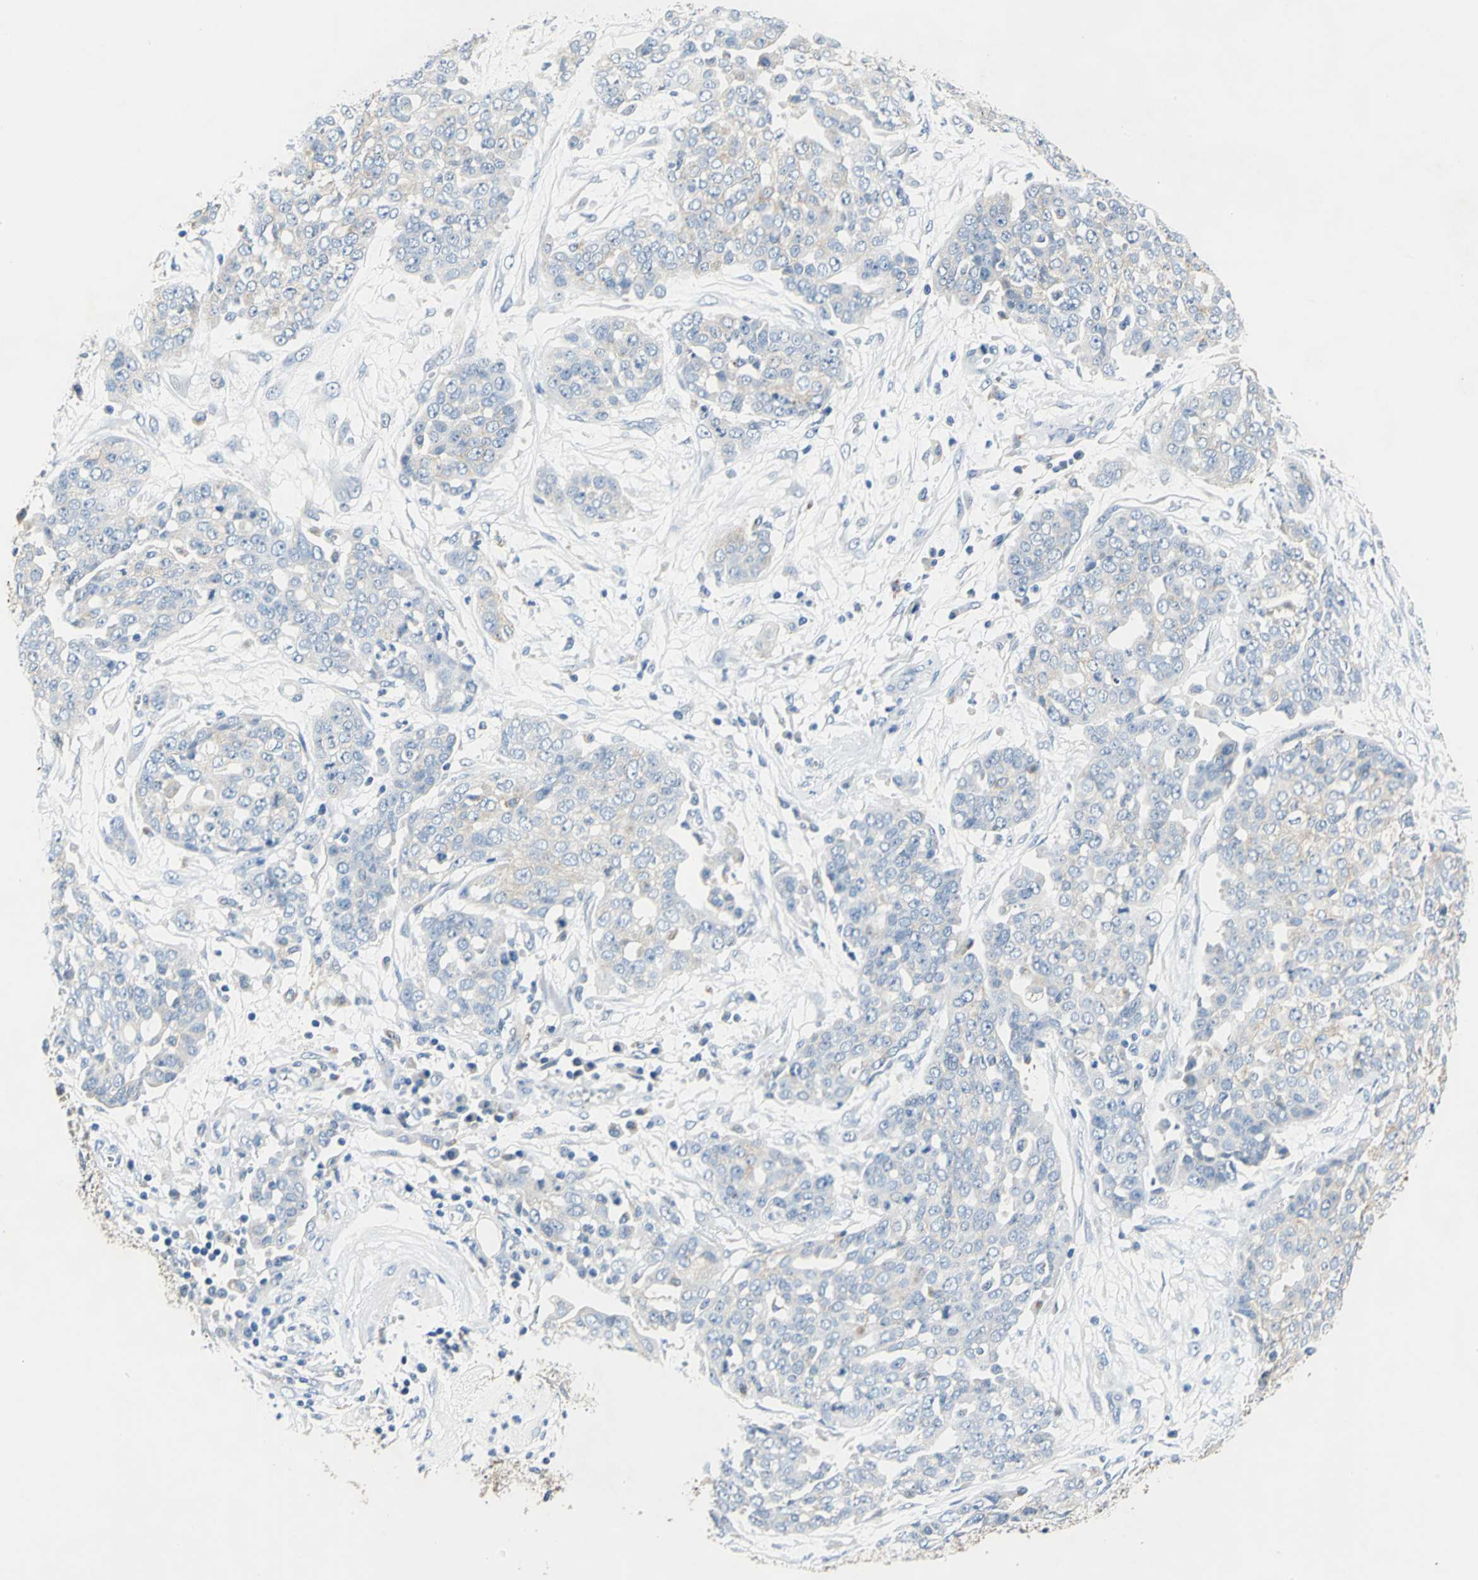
{"staining": {"intensity": "weak", "quantity": ">75%", "location": "cytoplasmic/membranous"}, "tissue": "ovarian cancer", "cell_type": "Tumor cells", "image_type": "cancer", "snomed": [{"axis": "morphology", "description": "Cystadenocarcinoma, serous, NOS"}, {"axis": "topography", "description": "Soft tissue"}, {"axis": "topography", "description": "Ovary"}], "caption": "Ovarian serous cystadenocarcinoma stained with a brown dye demonstrates weak cytoplasmic/membranous positive expression in approximately >75% of tumor cells.", "gene": "RASD2", "patient": {"sex": "female", "age": 57}}